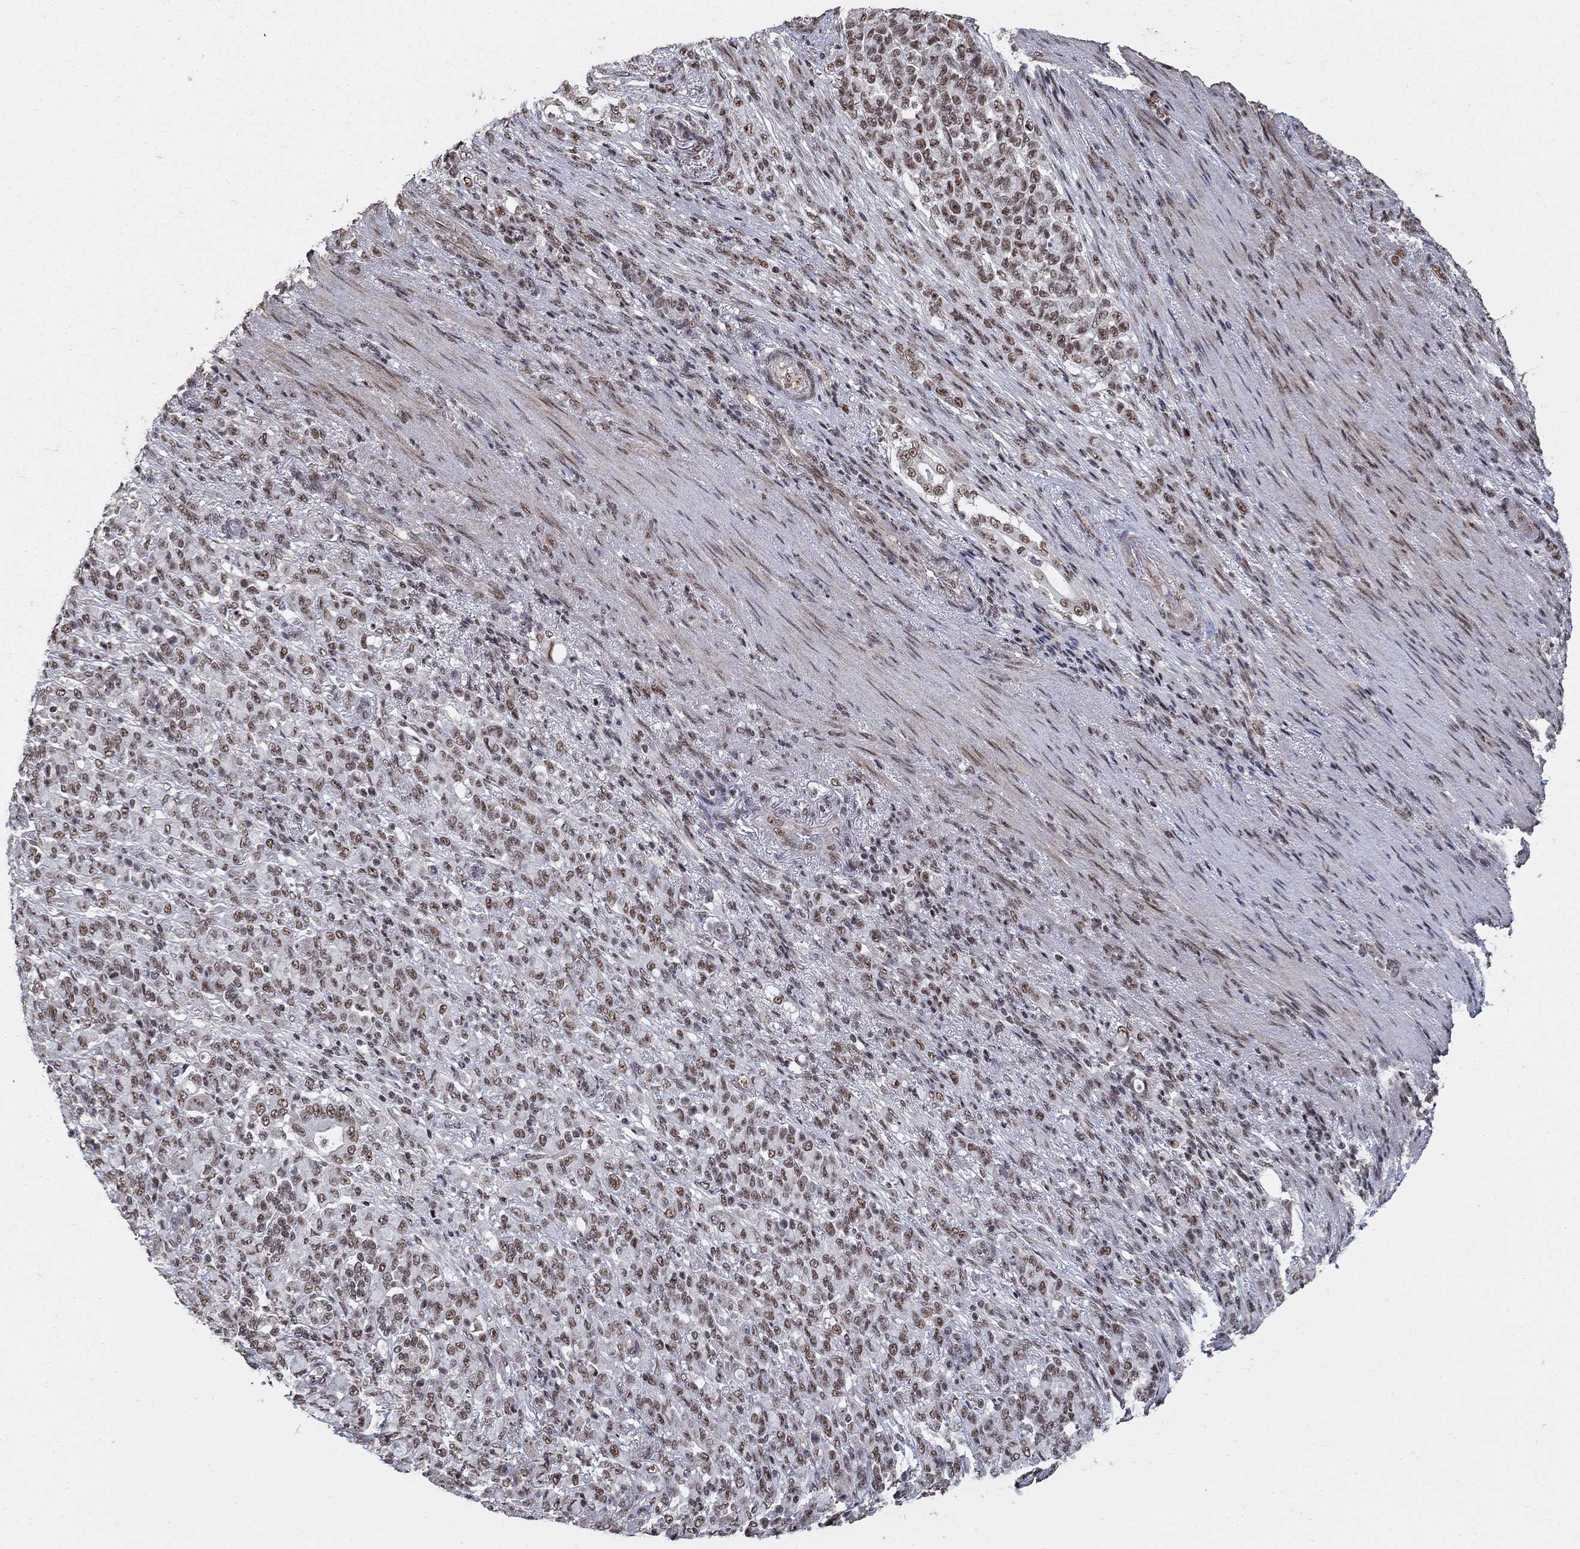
{"staining": {"intensity": "moderate", "quantity": ">75%", "location": "nuclear"}, "tissue": "stomach cancer", "cell_type": "Tumor cells", "image_type": "cancer", "snomed": [{"axis": "morphology", "description": "Normal tissue, NOS"}, {"axis": "morphology", "description": "Adenocarcinoma, NOS"}, {"axis": "topography", "description": "Stomach"}], "caption": "High-magnification brightfield microscopy of adenocarcinoma (stomach) stained with DAB (3,3'-diaminobenzidine) (brown) and counterstained with hematoxylin (blue). tumor cells exhibit moderate nuclear positivity is identified in about>75% of cells.", "gene": "PNISR", "patient": {"sex": "female", "age": 79}}